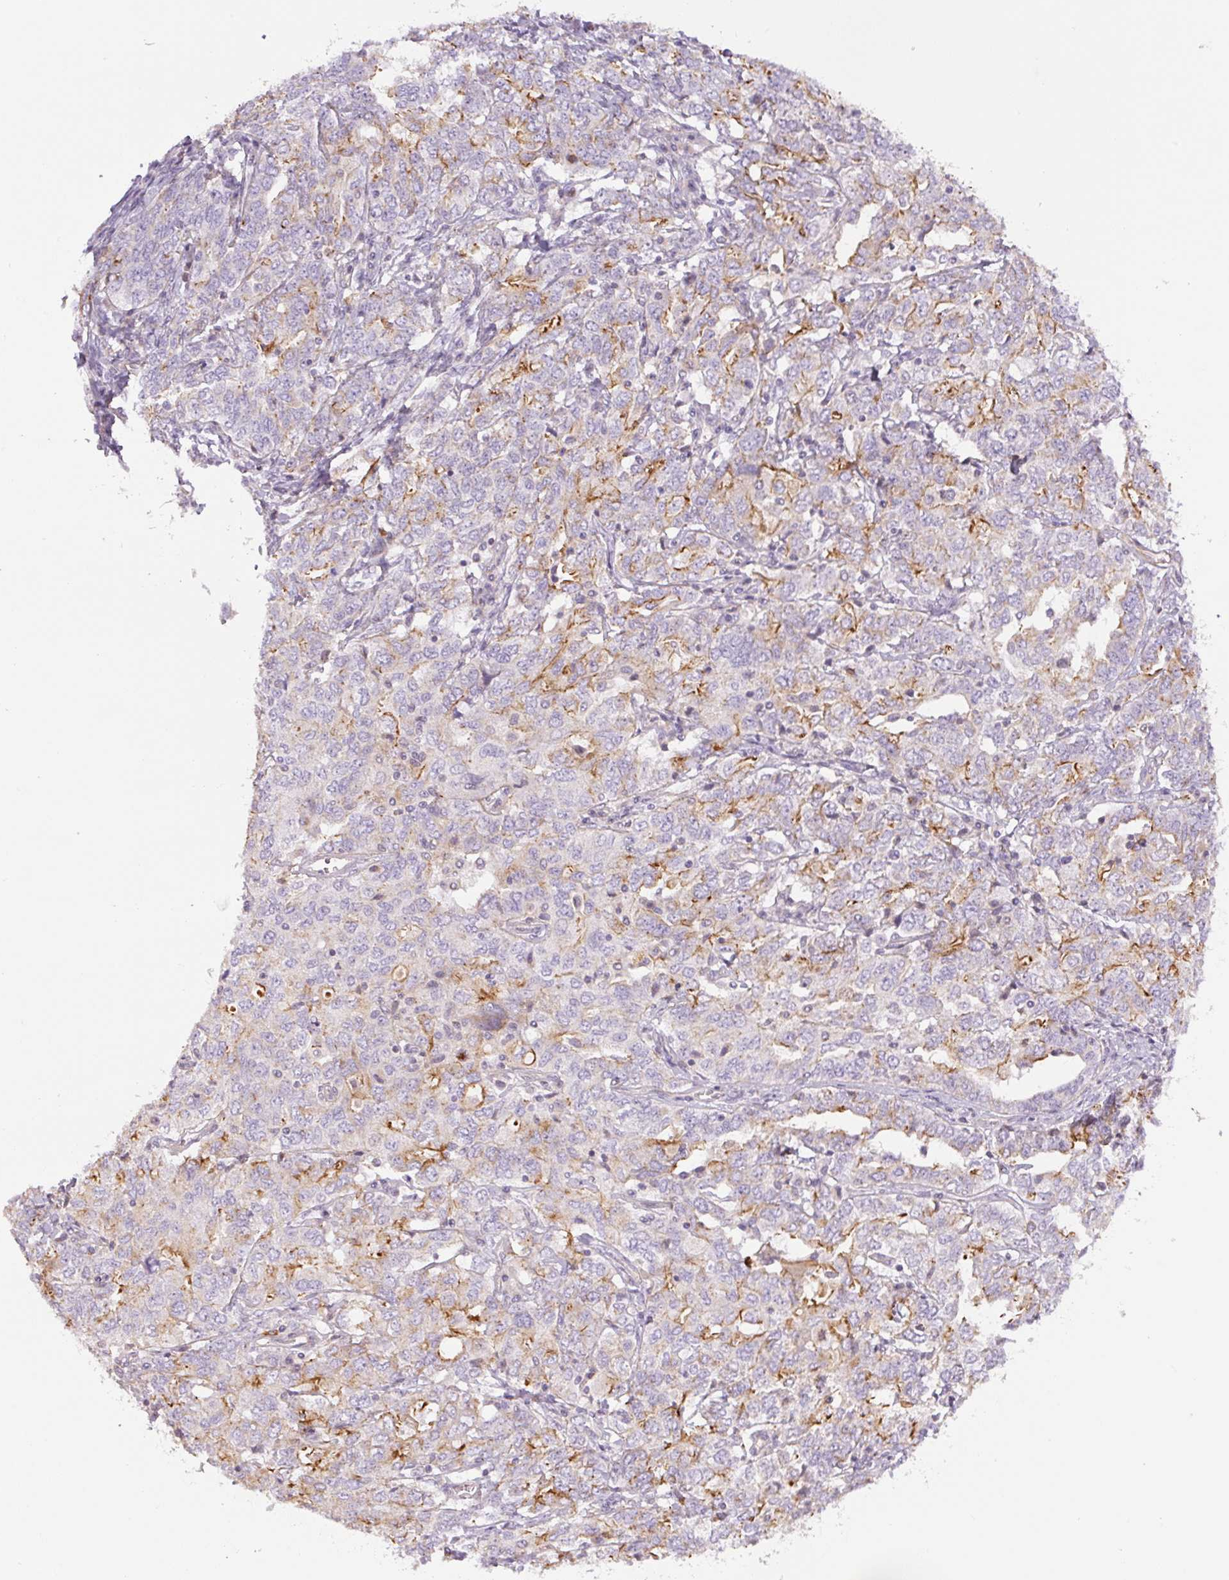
{"staining": {"intensity": "moderate", "quantity": "25%-75%", "location": "cytoplasmic/membranous"}, "tissue": "ovarian cancer", "cell_type": "Tumor cells", "image_type": "cancer", "snomed": [{"axis": "morphology", "description": "Carcinoma, endometroid"}, {"axis": "topography", "description": "Ovary"}], "caption": "Brown immunohistochemical staining in ovarian cancer (endometroid carcinoma) demonstrates moderate cytoplasmic/membranous expression in approximately 25%-75% of tumor cells.", "gene": "CCNI2", "patient": {"sex": "female", "age": 62}}